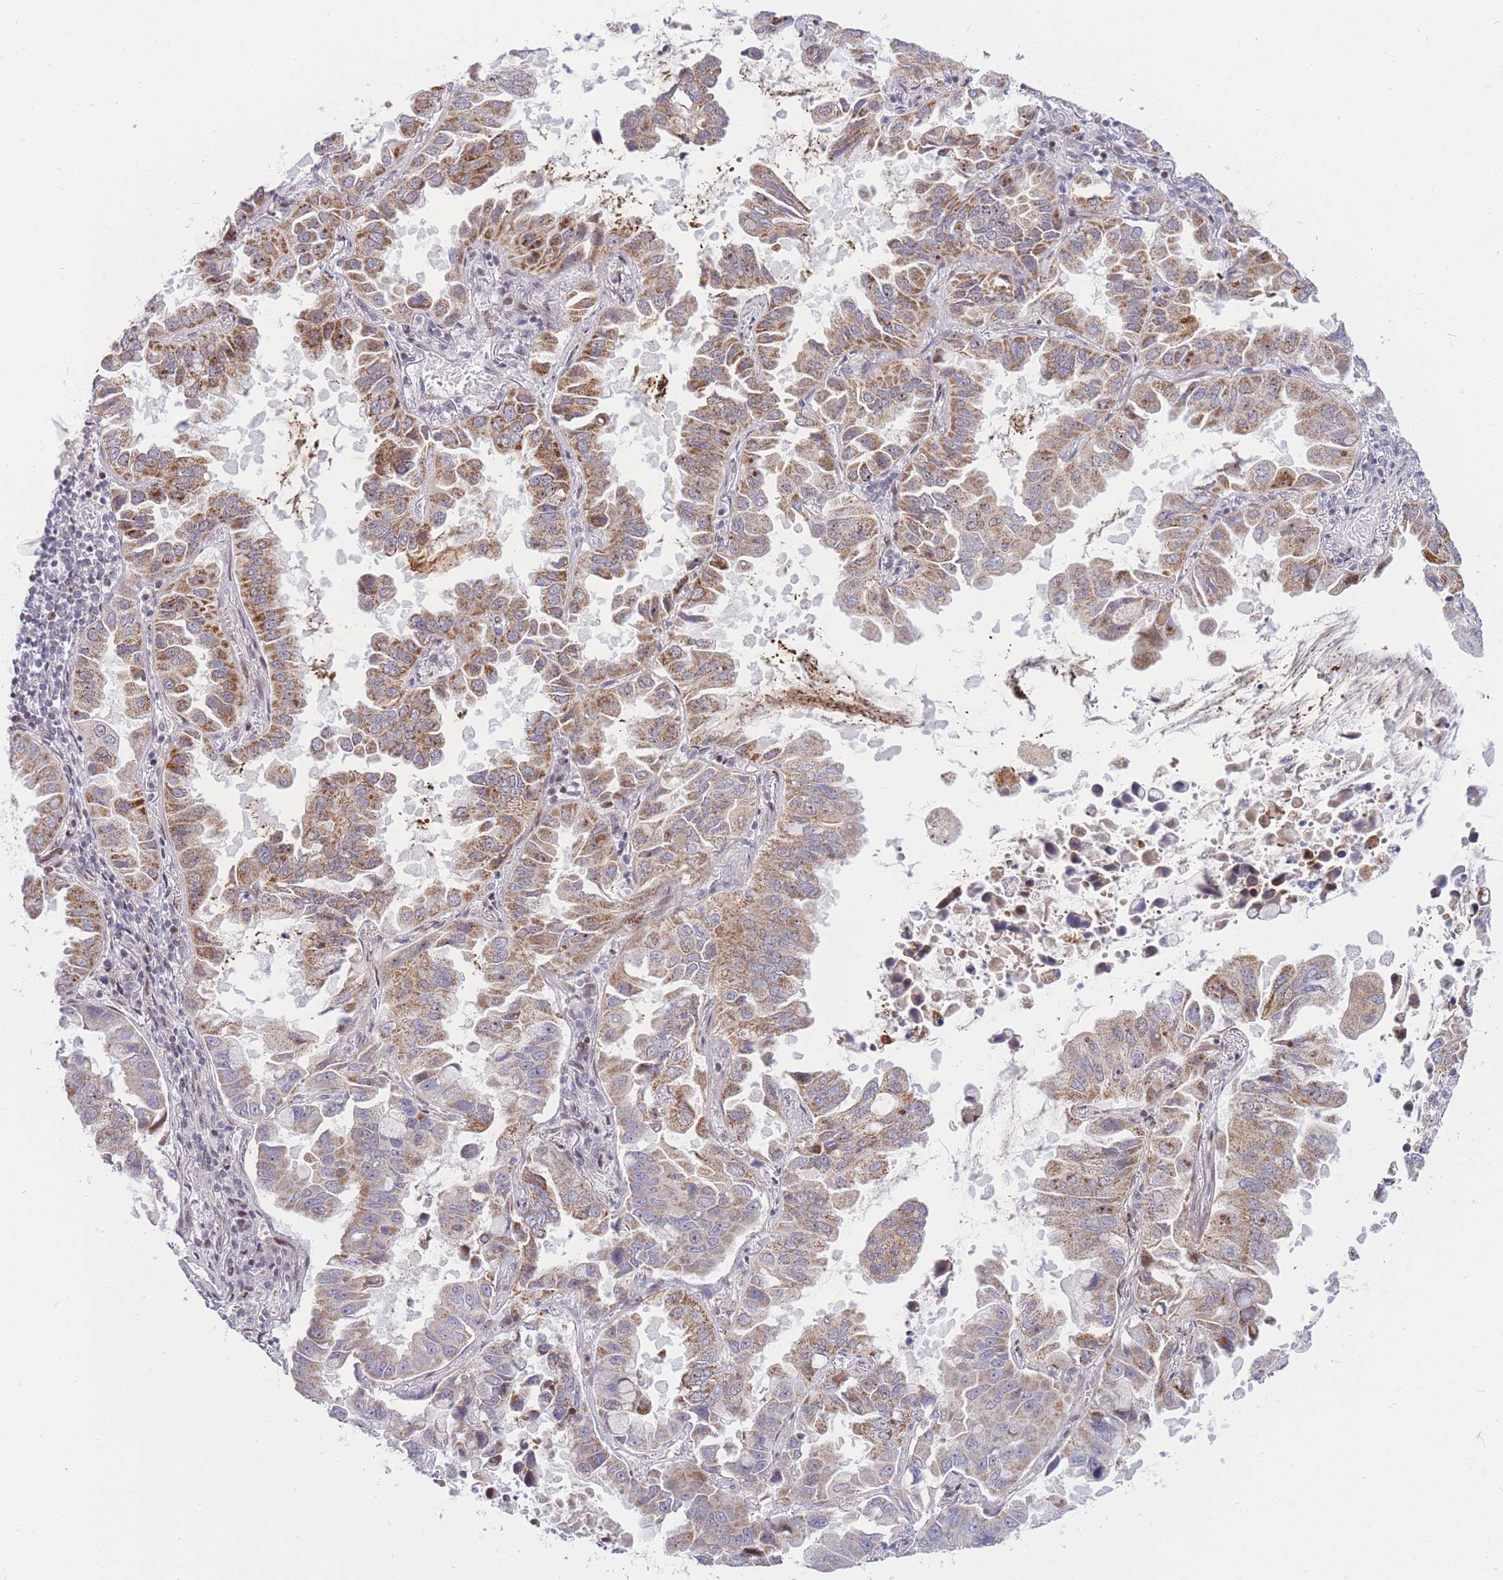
{"staining": {"intensity": "moderate", "quantity": "25%-75%", "location": "cytoplasmic/membranous"}, "tissue": "lung cancer", "cell_type": "Tumor cells", "image_type": "cancer", "snomed": [{"axis": "morphology", "description": "Adenocarcinoma, NOS"}, {"axis": "topography", "description": "Lung"}], "caption": "Protein staining reveals moderate cytoplasmic/membranous positivity in approximately 25%-75% of tumor cells in adenocarcinoma (lung). (DAB IHC, brown staining for protein, blue staining for nuclei).", "gene": "MOB4", "patient": {"sex": "male", "age": 64}}